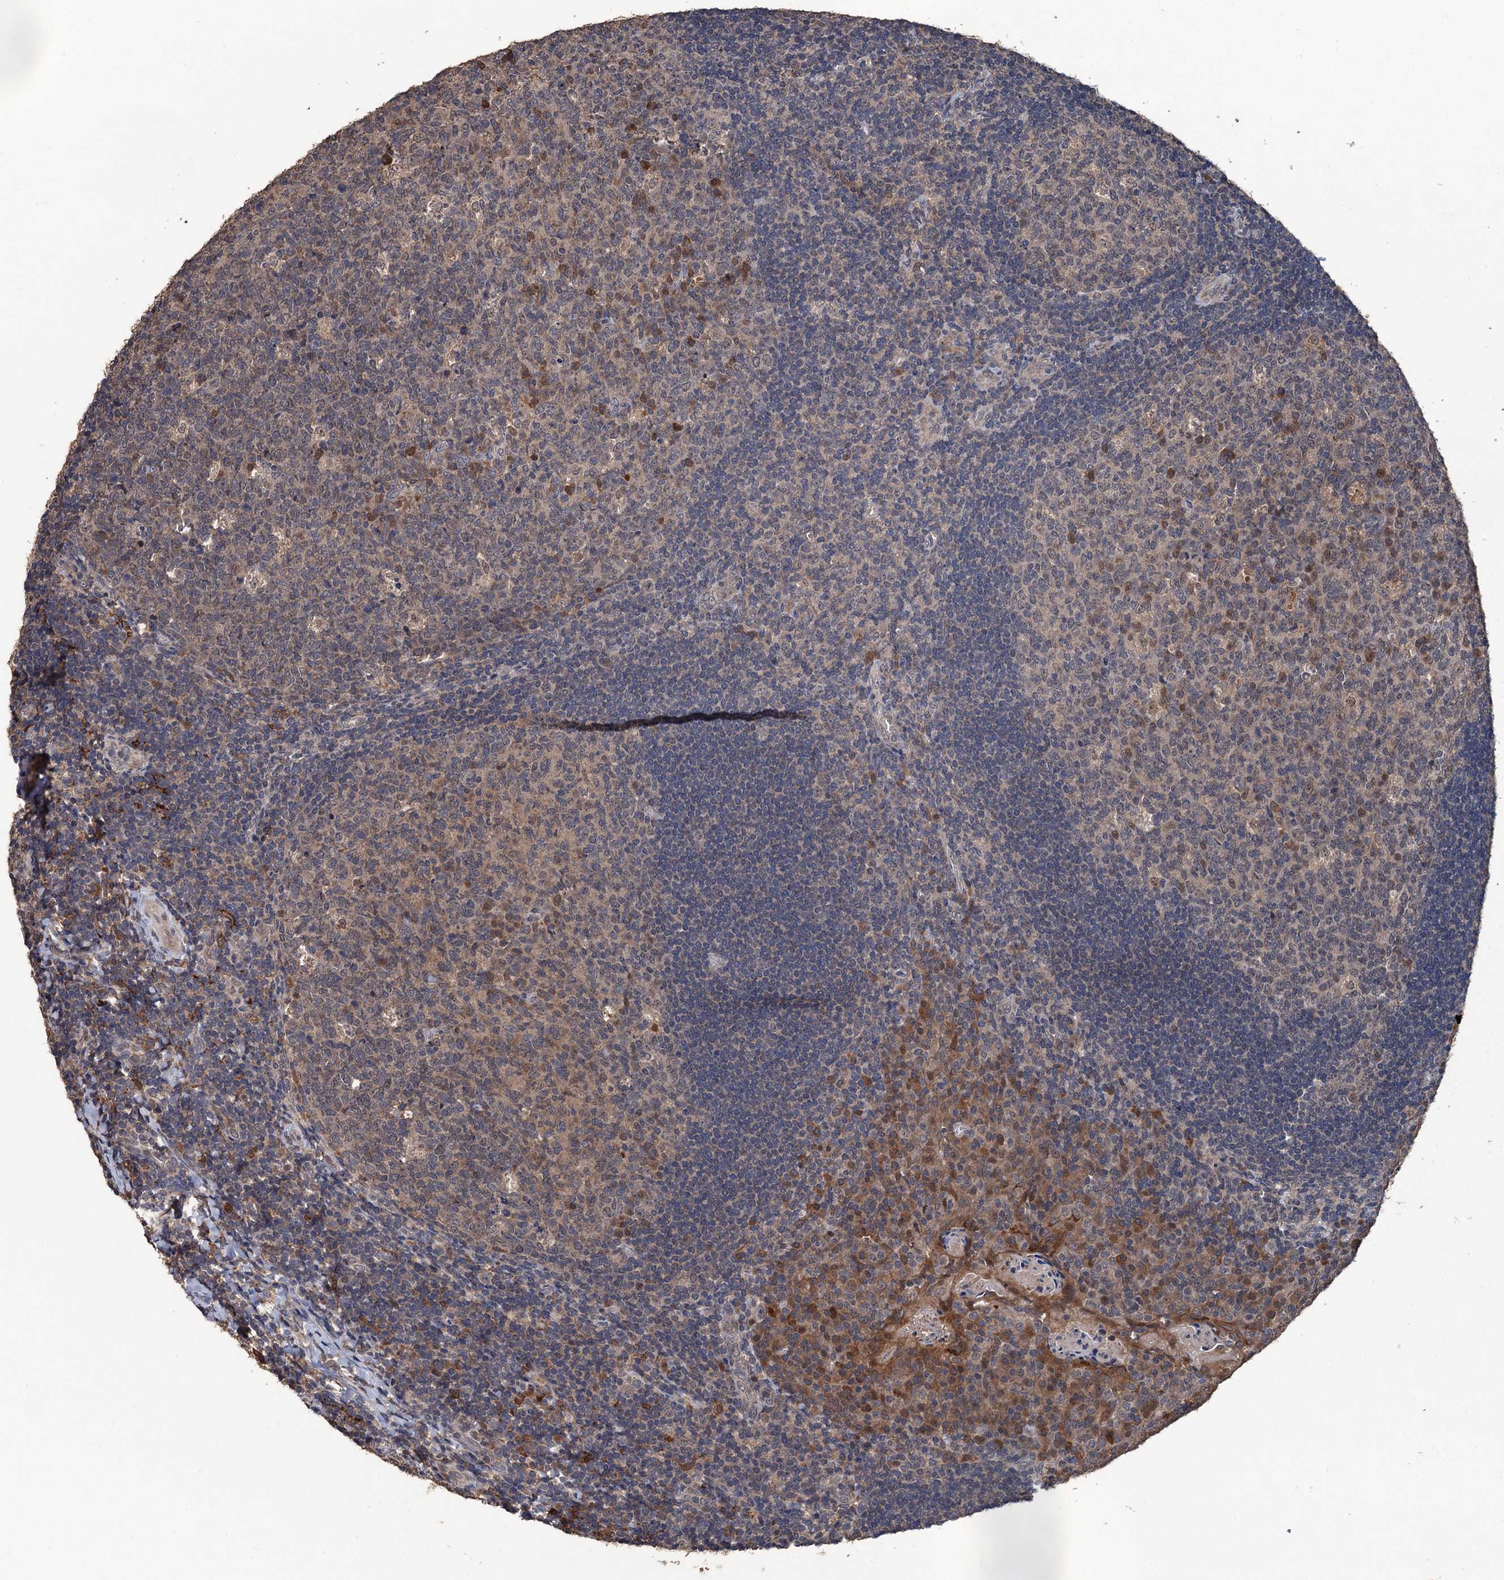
{"staining": {"intensity": "moderate", "quantity": "<25%", "location": "cytoplasmic/membranous"}, "tissue": "tonsil", "cell_type": "Germinal center cells", "image_type": "normal", "snomed": [{"axis": "morphology", "description": "Normal tissue, NOS"}, {"axis": "topography", "description": "Tonsil"}], "caption": "IHC photomicrograph of unremarkable tonsil: human tonsil stained using immunohistochemistry (IHC) demonstrates low levels of moderate protein expression localized specifically in the cytoplasmic/membranous of germinal center cells, appearing as a cytoplasmic/membranous brown color.", "gene": "ZNF438", "patient": {"sex": "male", "age": 17}}